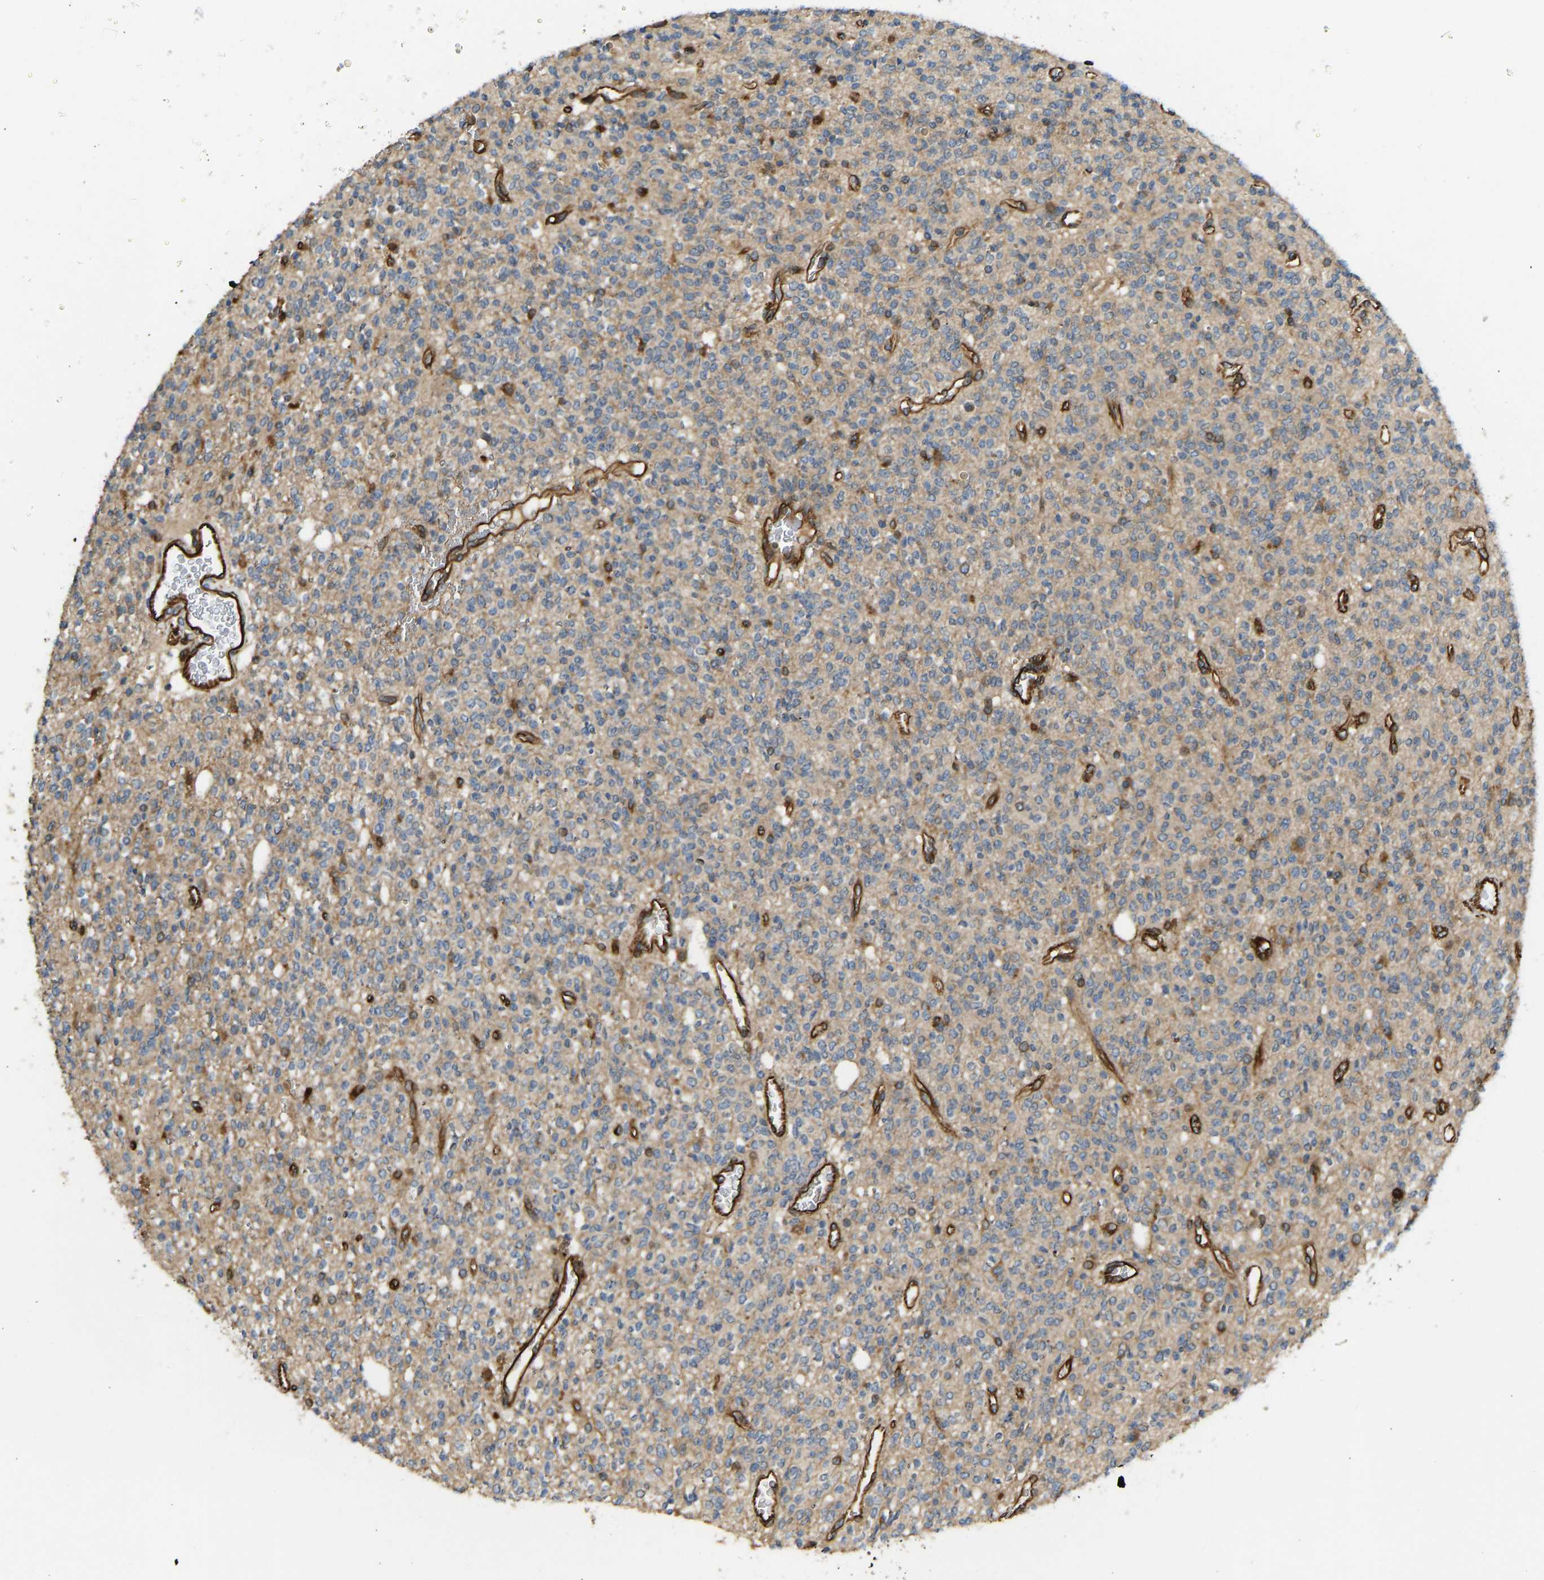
{"staining": {"intensity": "weak", "quantity": ">75%", "location": "cytoplasmic/membranous"}, "tissue": "glioma", "cell_type": "Tumor cells", "image_type": "cancer", "snomed": [{"axis": "morphology", "description": "Glioma, malignant, High grade"}, {"axis": "topography", "description": "Brain"}], "caption": "A low amount of weak cytoplasmic/membranous positivity is identified in about >75% of tumor cells in glioma tissue. The protein is stained brown, and the nuclei are stained in blue (DAB (3,3'-diaminobenzidine) IHC with brightfield microscopy, high magnification).", "gene": "BEX3", "patient": {"sex": "male", "age": 34}}